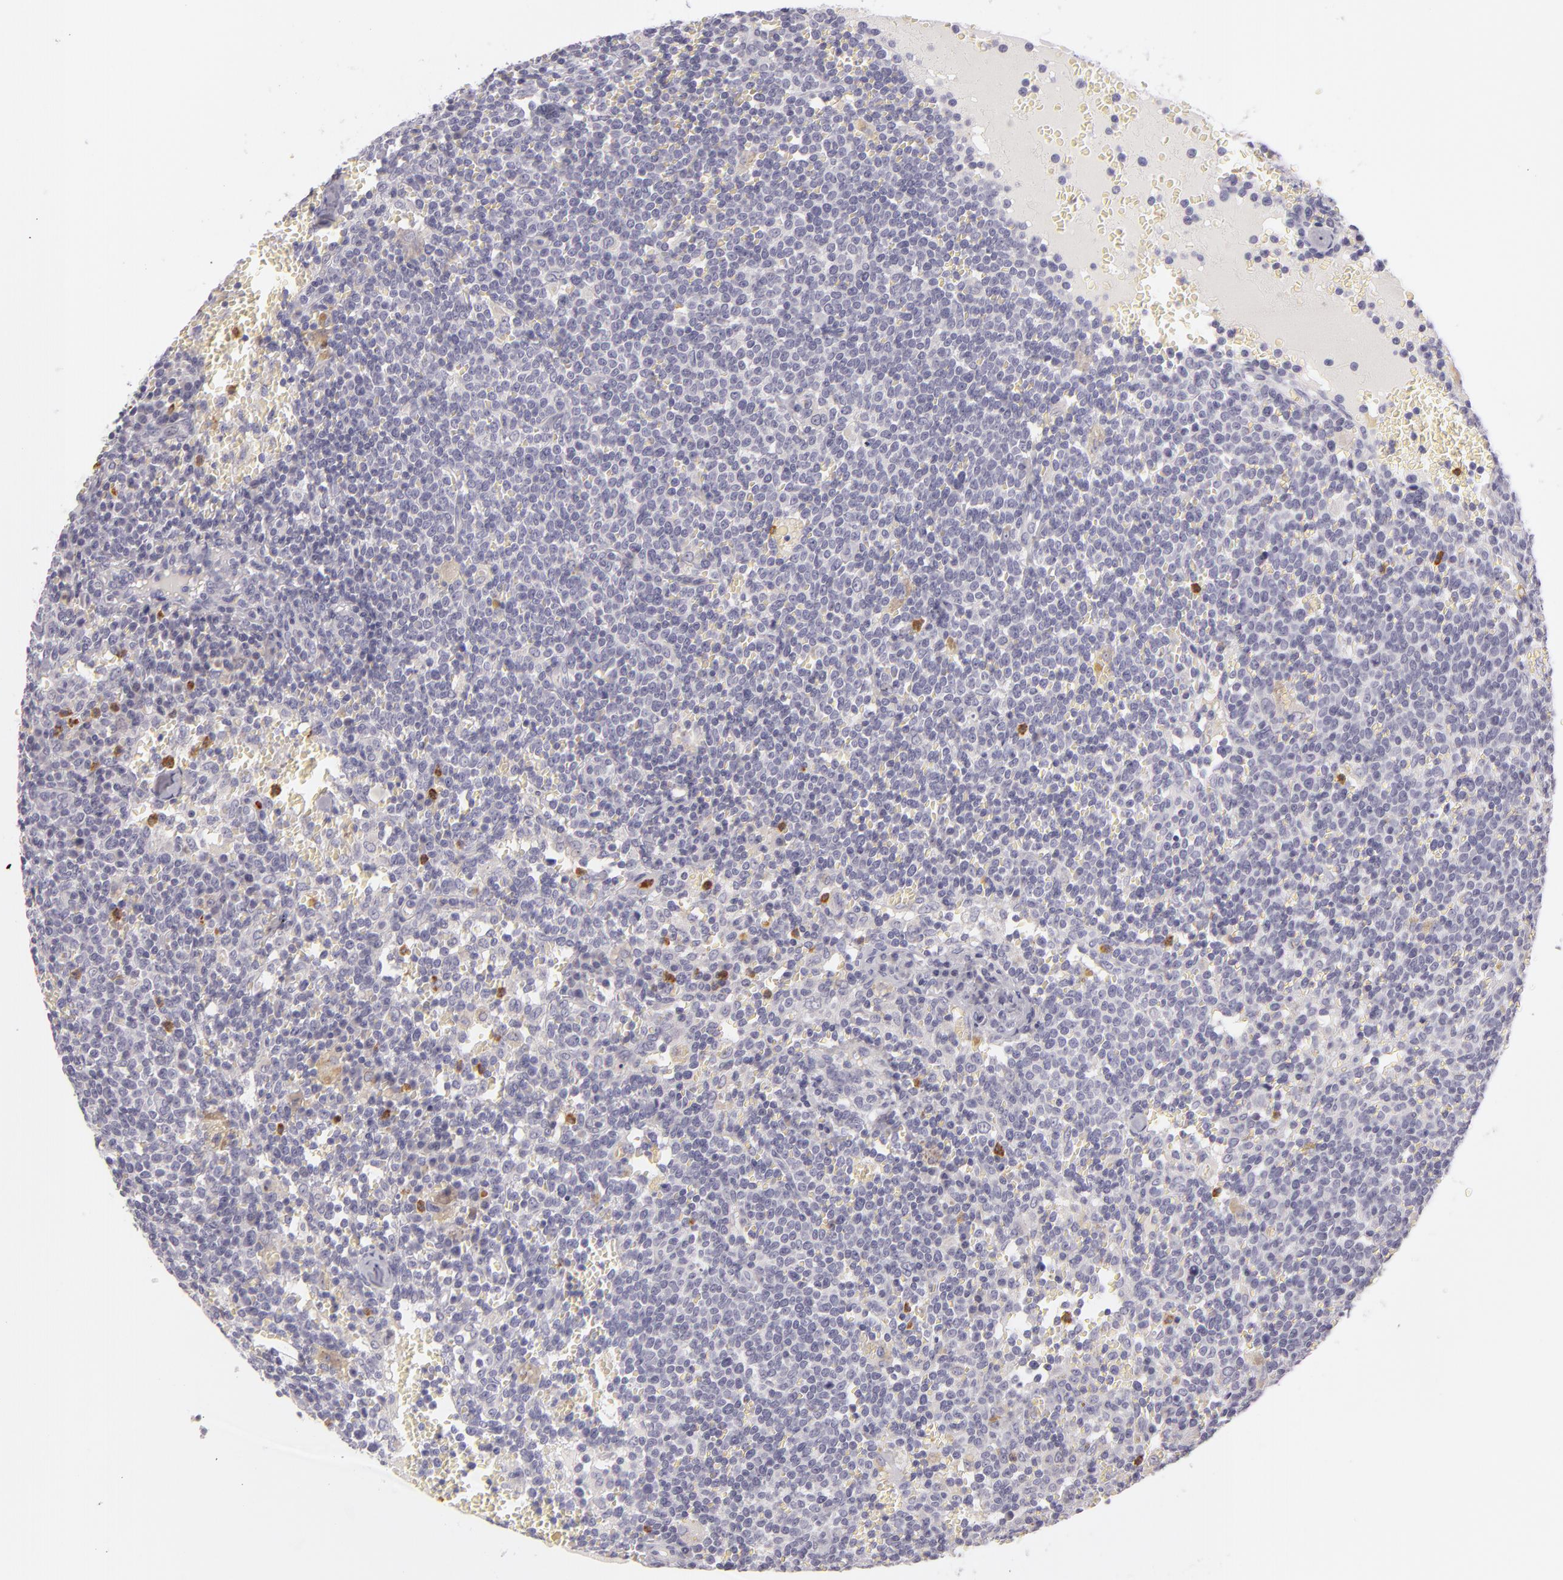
{"staining": {"intensity": "negative", "quantity": "none", "location": "none"}, "tissue": "lymphoma", "cell_type": "Tumor cells", "image_type": "cancer", "snomed": [{"axis": "morphology", "description": "Malignant lymphoma, non-Hodgkin's type, High grade"}, {"axis": "topography", "description": "Lymph node"}], "caption": "This is a micrograph of immunohistochemistry (IHC) staining of malignant lymphoma, non-Hodgkin's type (high-grade), which shows no expression in tumor cells.", "gene": "FAM181A", "patient": {"sex": "female", "age": 76}}